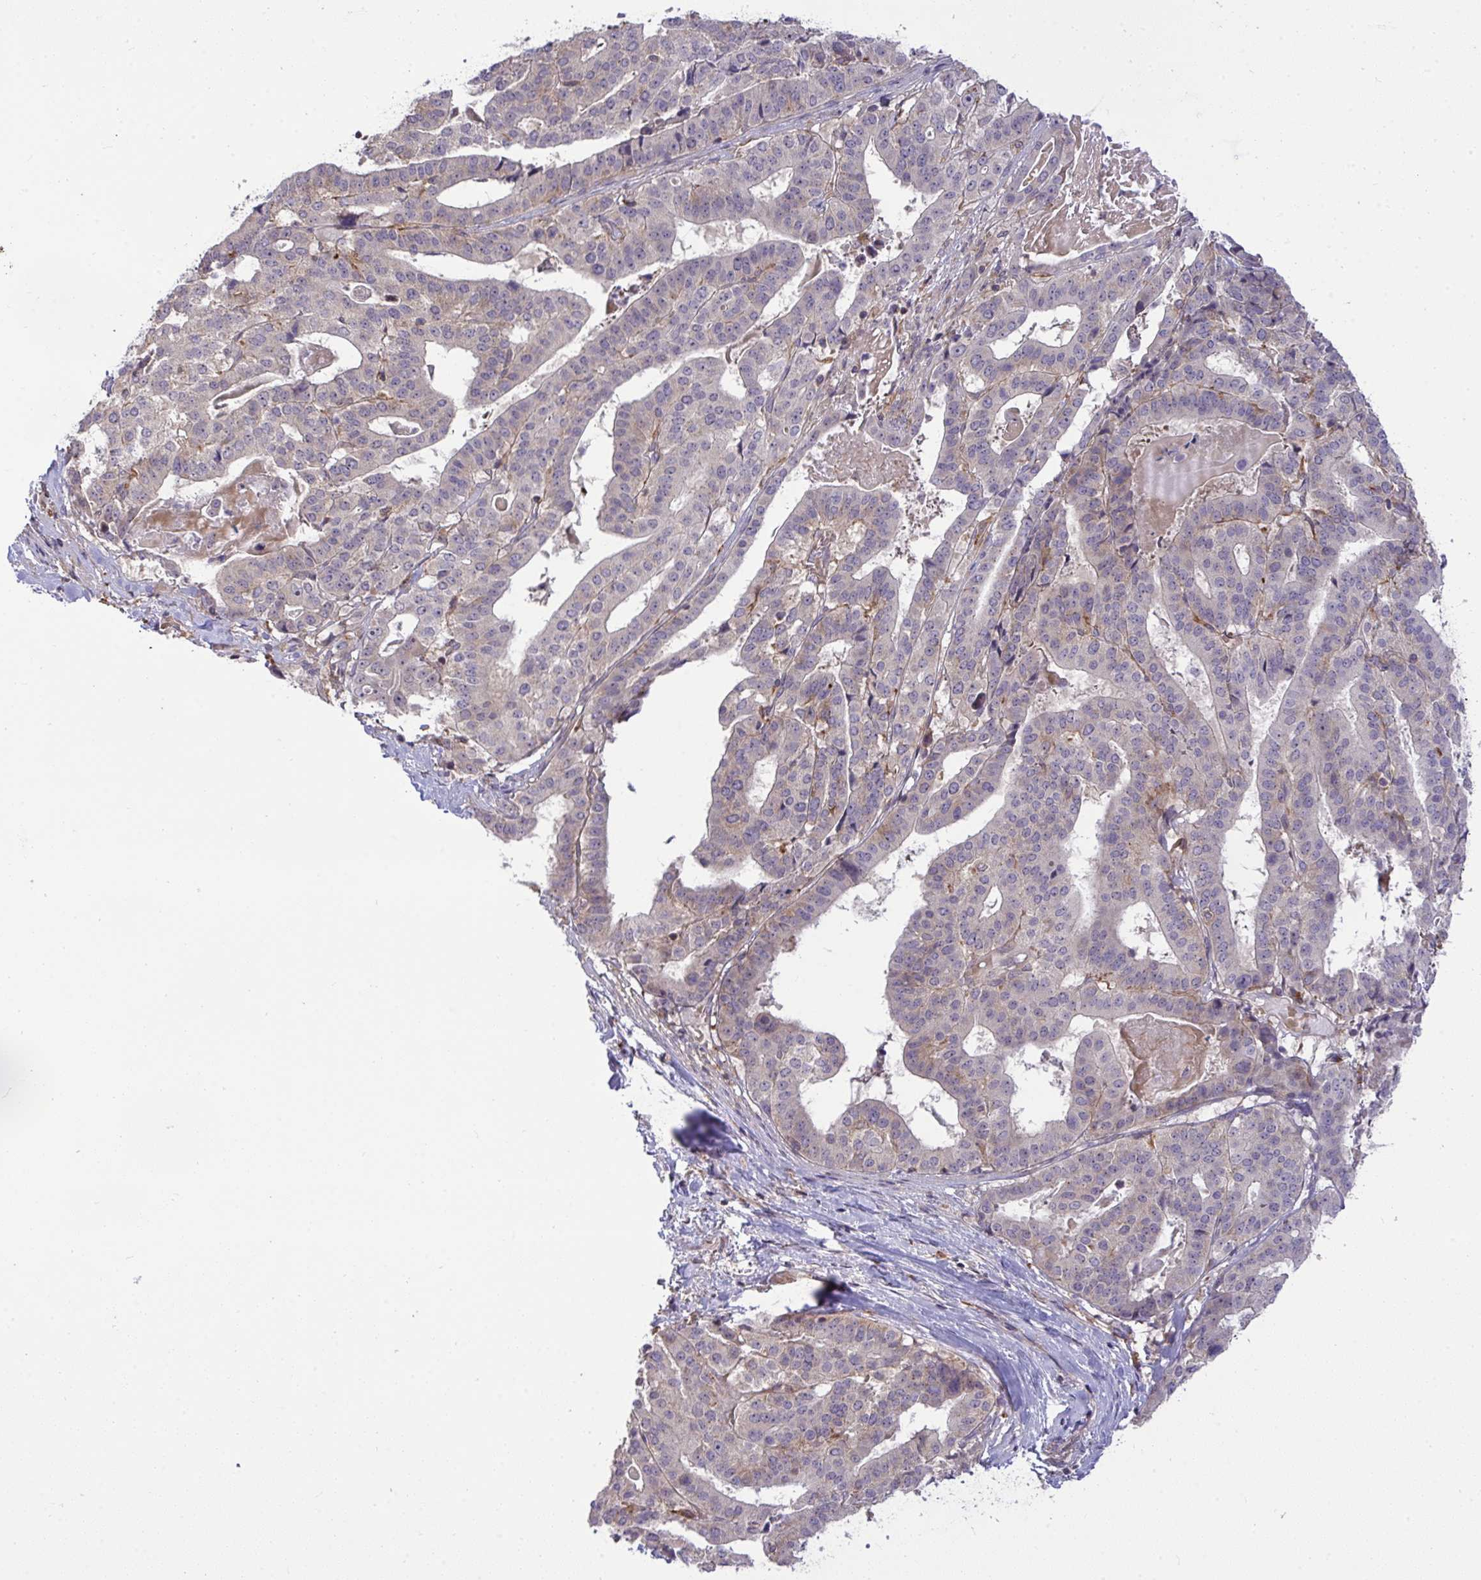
{"staining": {"intensity": "weak", "quantity": "<25%", "location": "cytoplasmic/membranous"}, "tissue": "stomach cancer", "cell_type": "Tumor cells", "image_type": "cancer", "snomed": [{"axis": "morphology", "description": "Adenocarcinoma, NOS"}, {"axis": "topography", "description": "Stomach"}], "caption": "DAB immunohistochemical staining of human stomach cancer (adenocarcinoma) reveals no significant expression in tumor cells.", "gene": "SLC9A6", "patient": {"sex": "male", "age": 48}}